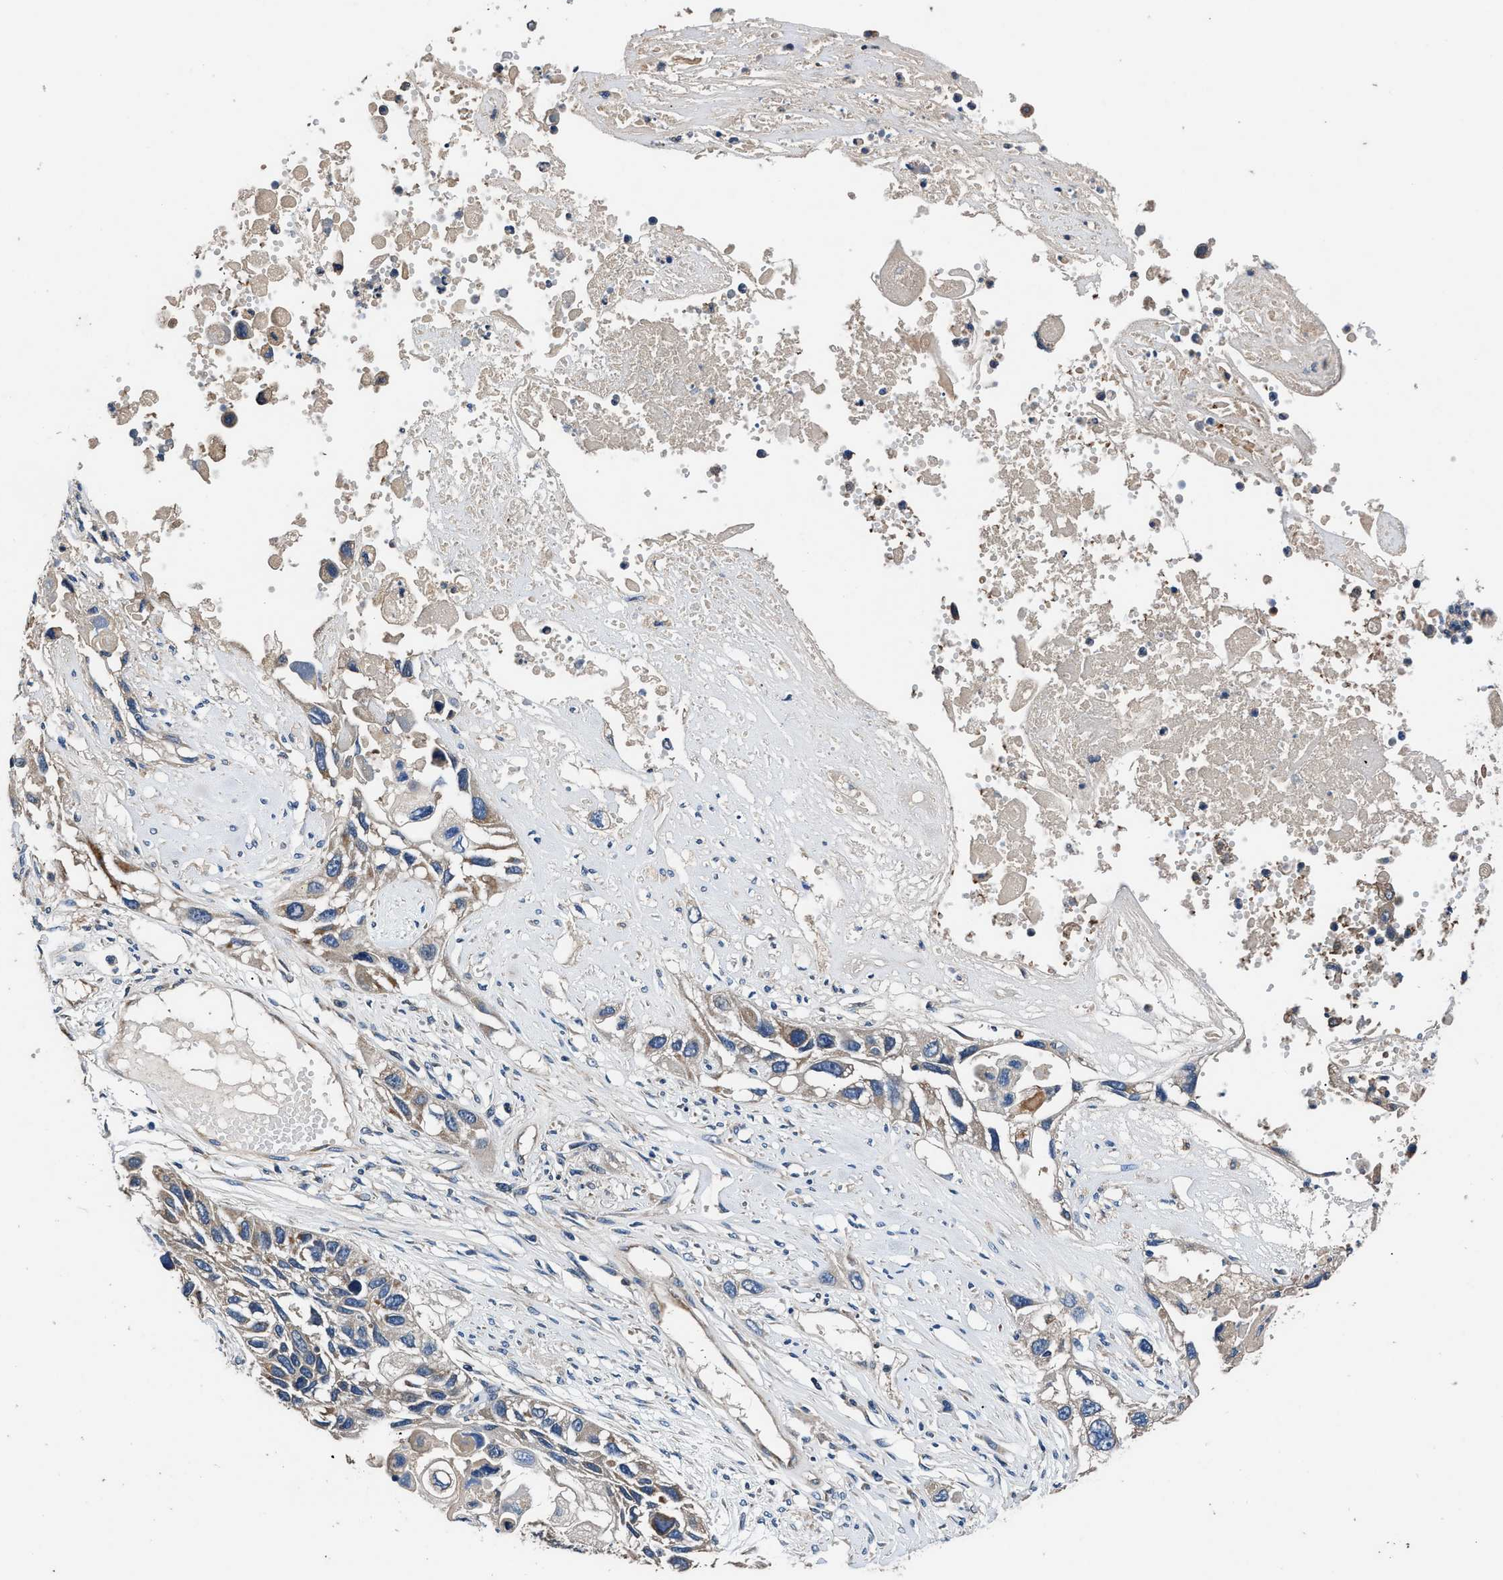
{"staining": {"intensity": "weak", "quantity": ">75%", "location": "cytoplasmic/membranous"}, "tissue": "lung cancer", "cell_type": "Tumor cells", "image_type": "cancer", "snomed": [{"axis": "morphology", "description": "Squamous cell carcinoma, NOS"}, {"axis": "topography", "description": "Lung"}], "caption": "Lung cancer stained with a protein marker exhibits weak staining in tumor cells.", "gene": "DHRS7B", "patient": {"sex": "male", "age": 71}}